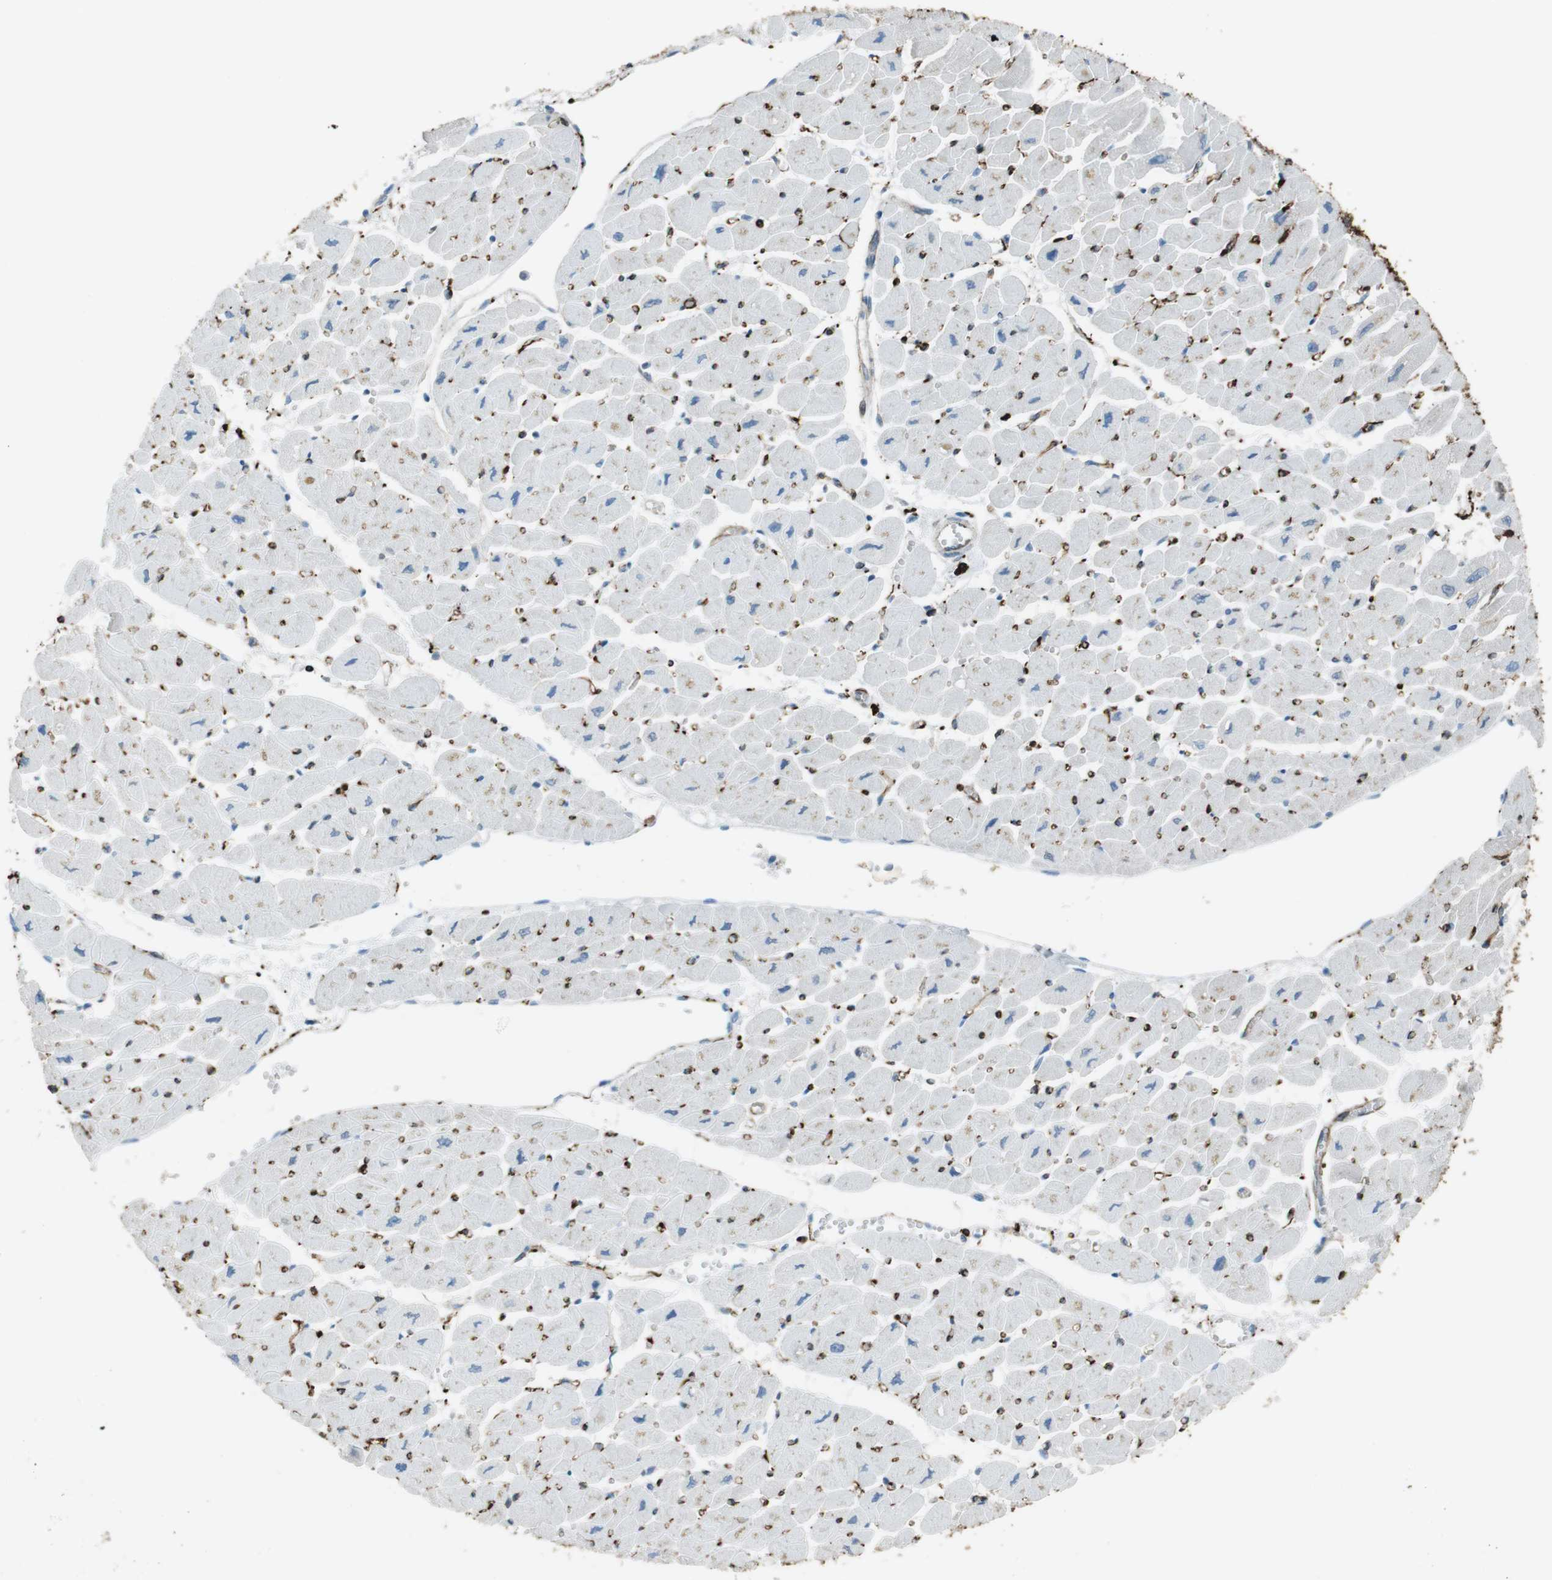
{"staining": {"intensity": "weak", "quantity": "<25%", "location": "cytoplasmic/membranous"}, "tissue": "heart muscle", "cell_type": "Cardiomyocytes", "image_type": "normal", "snomed": [{"axis": "morphology", "description": "Normal tissue, NOS"}, {"axis": "topography", "description": "Heart"}], "caption": "DAB immunohistochemical staining of normal heart muscle displays no significant expression in cardiomyocytes. The staining is performed using DAB brown chromogen with nuclei counter-stained in using hematoxylin.", "gene": "TUBB2A", "patient": {"sex": "female", "age": 54}}